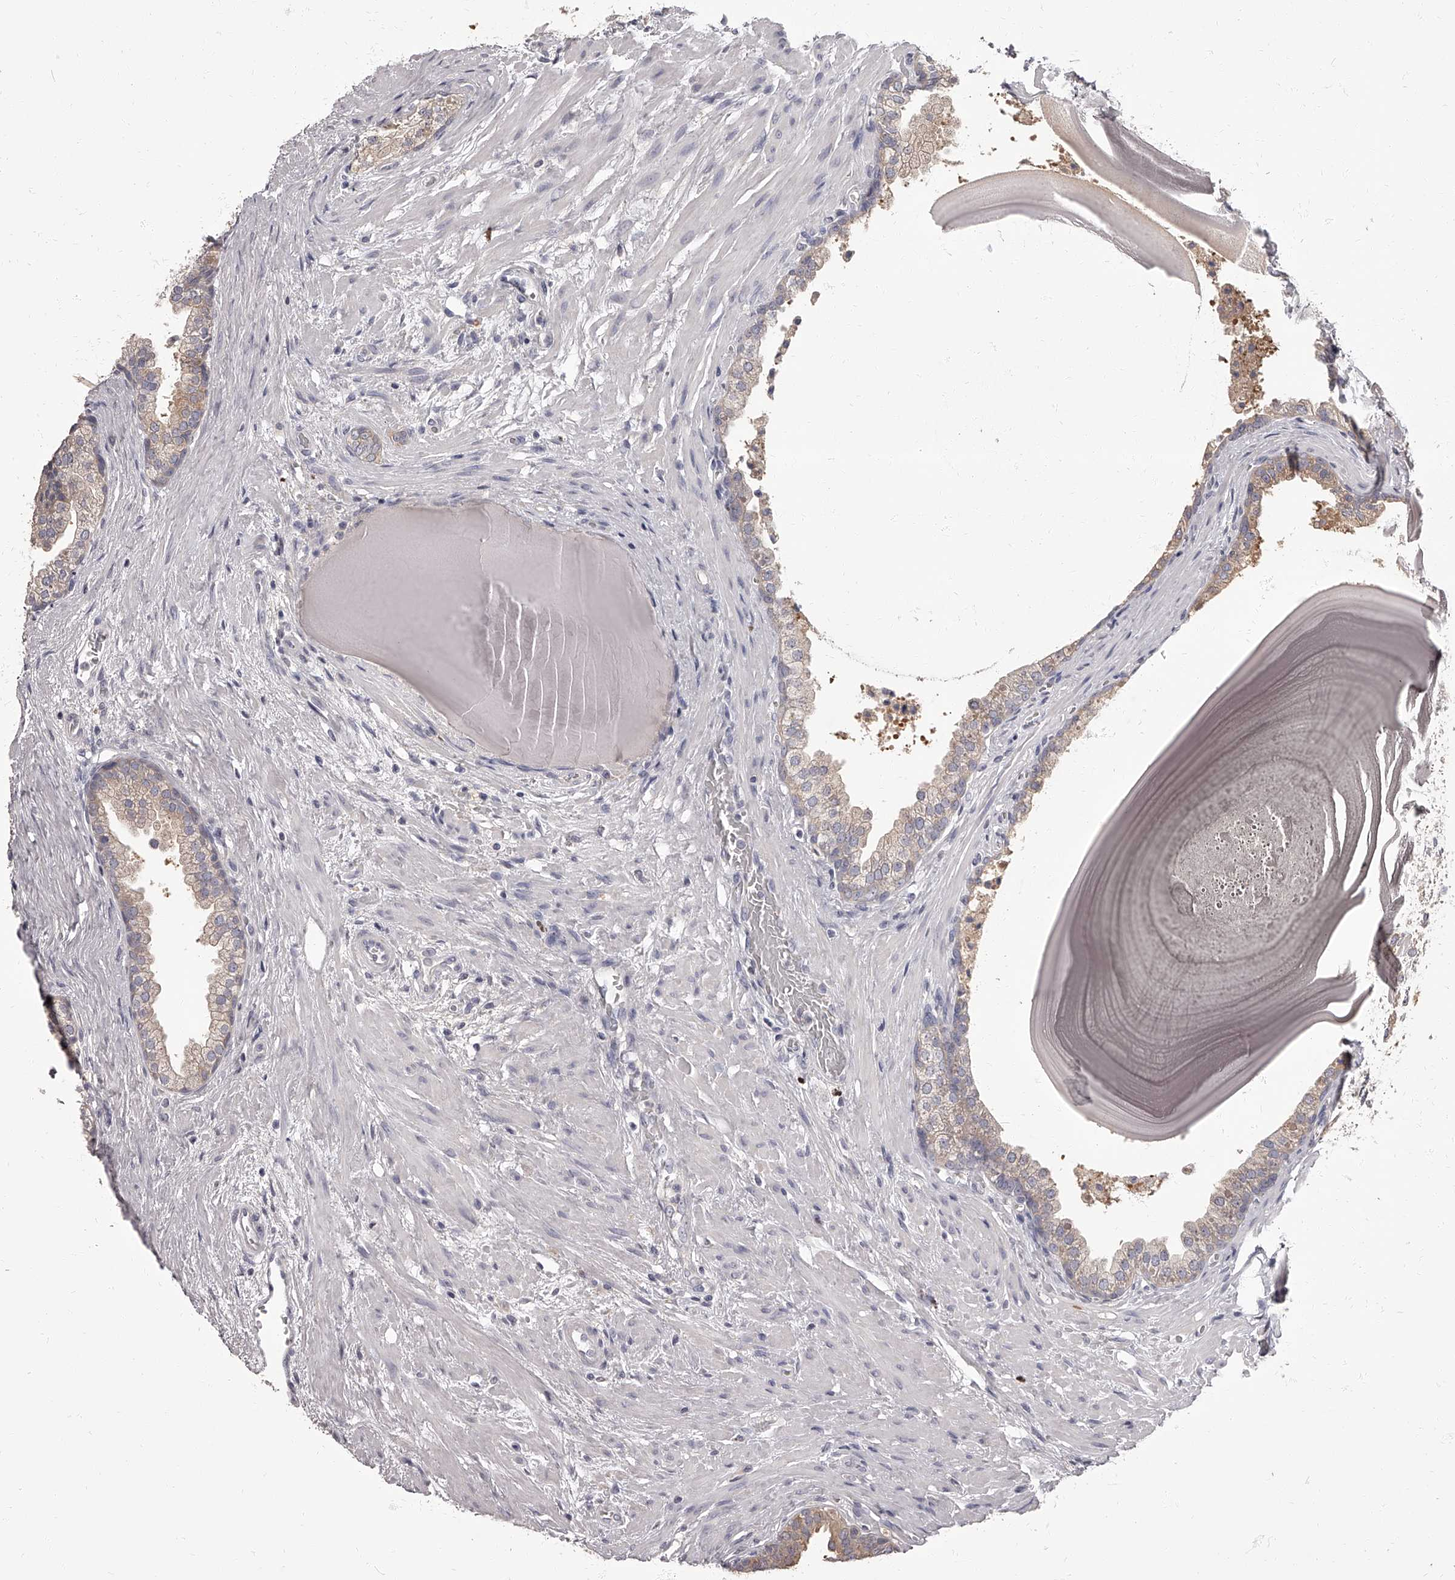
{"staining": {"intensity": "weak", "quantity": "25%-75%", "location": "cytoplasmic/membranous"}, "tissue": "prostate", "cell_type": "Glandular cells", "image_type": "normal", "snomed": [{"axis": "morphology", "description": "Normal tissue, NOS"}, {"axis": "topography", "description": "Prostate"}], "caption": "About 25%-75% of glandular cells in benign prostate exhibit weak cytoplasmic/membranous protein expression as visualized by brown immunohistochemical staining.", "gene": "APEH", "patient": {"sex": "male", "age": 48}}